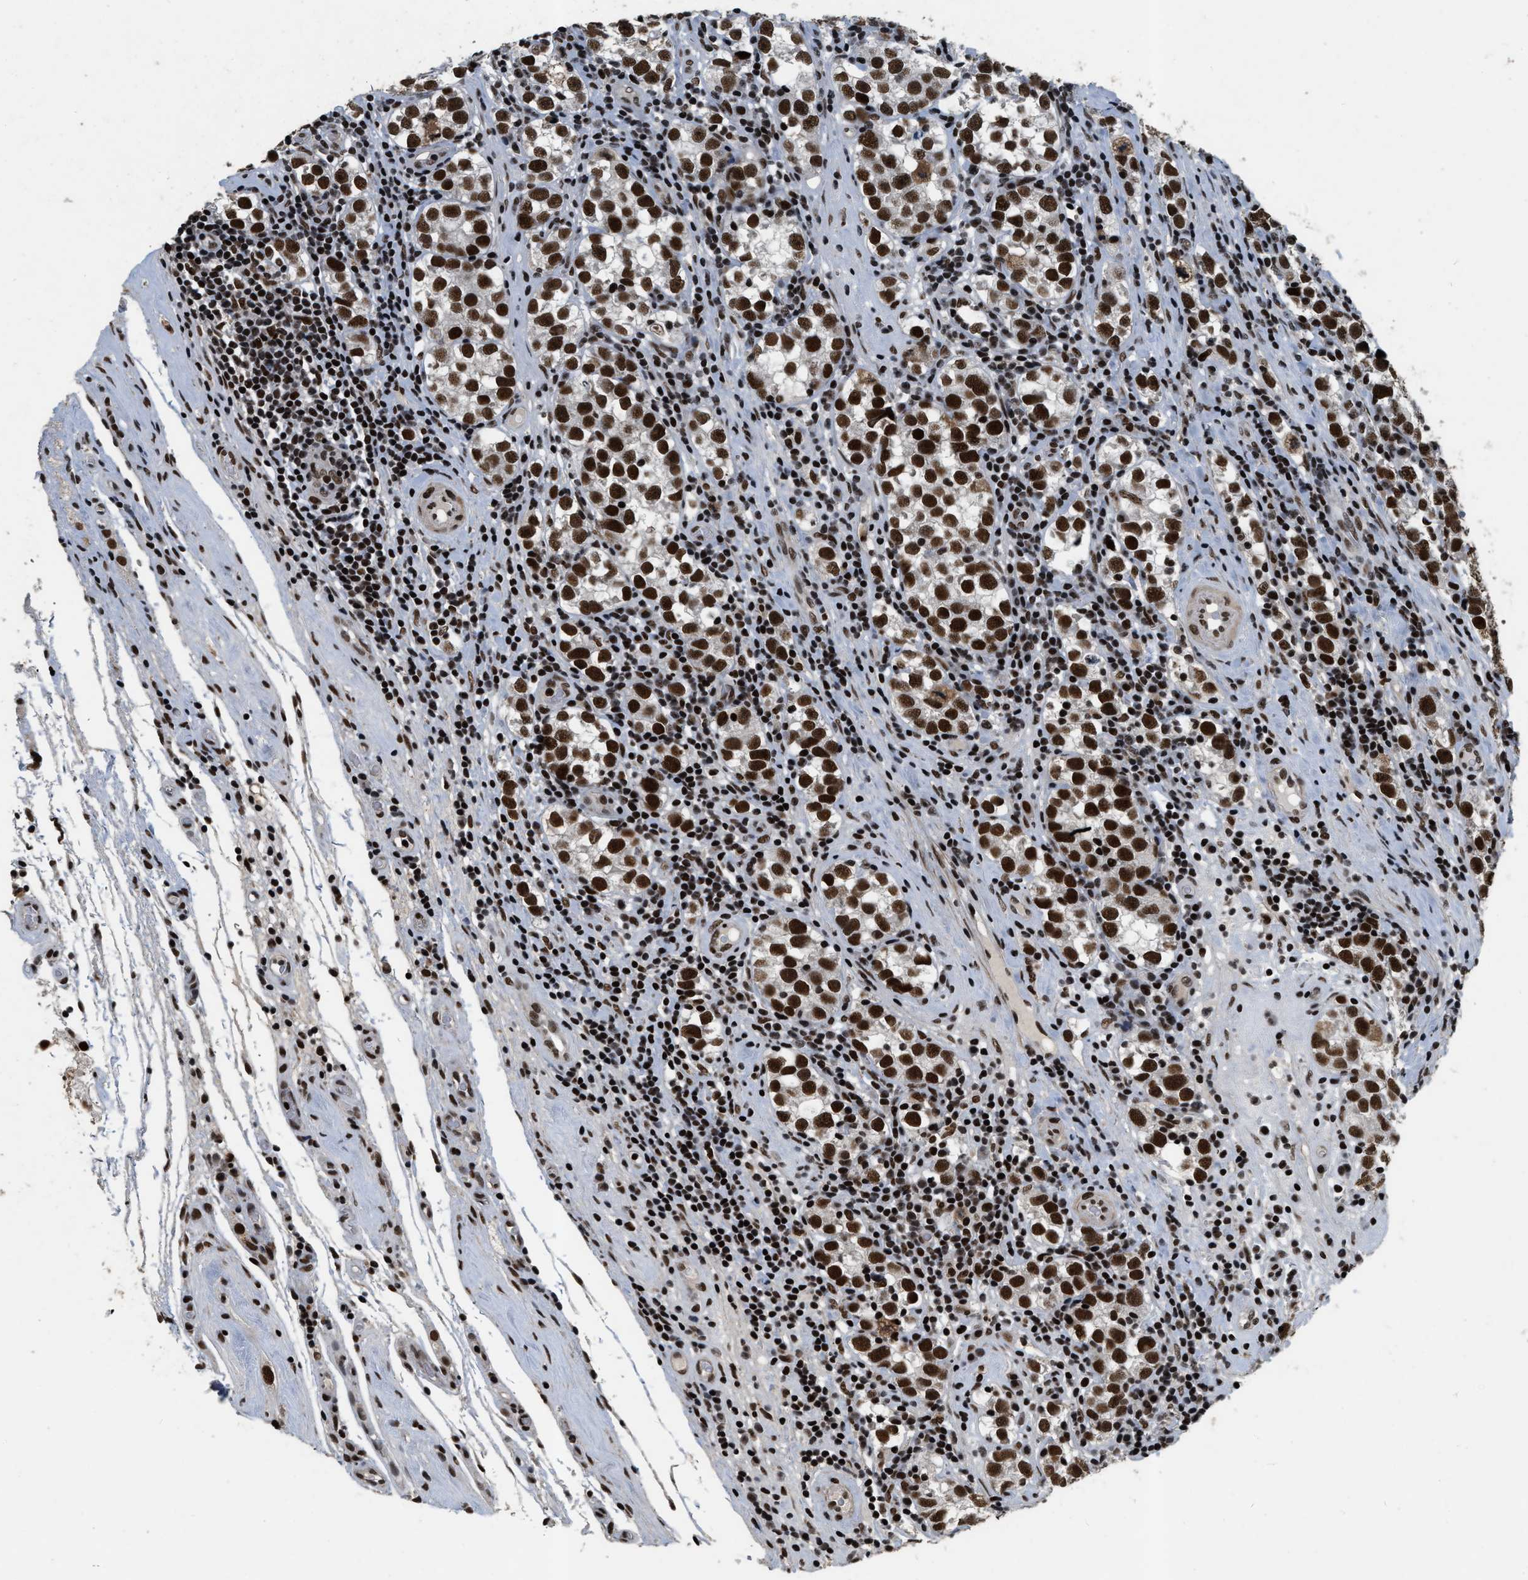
{"staining": {"intensity": "strong", "quantity": ">75%", "location": "nuclear"}, "tissue": "testis cancer", "cell_type": "Tumor cells", "image_type": "cancer", "snomed": [{"axis": "morphology", "description": "Normal tissue, NOS"}, {"axis": "morphology", "description": "Seminoma, NOS"}, {"axis": "topography", "description": "Testis"}], "caption": "Immunohistochemical staining of testis seminoma reveals high levels of strong nuclear protein positivity in about >75% of tumor cells.", "gene": "SMARCB1", "patient": {"sex": "male", "age": 43}}